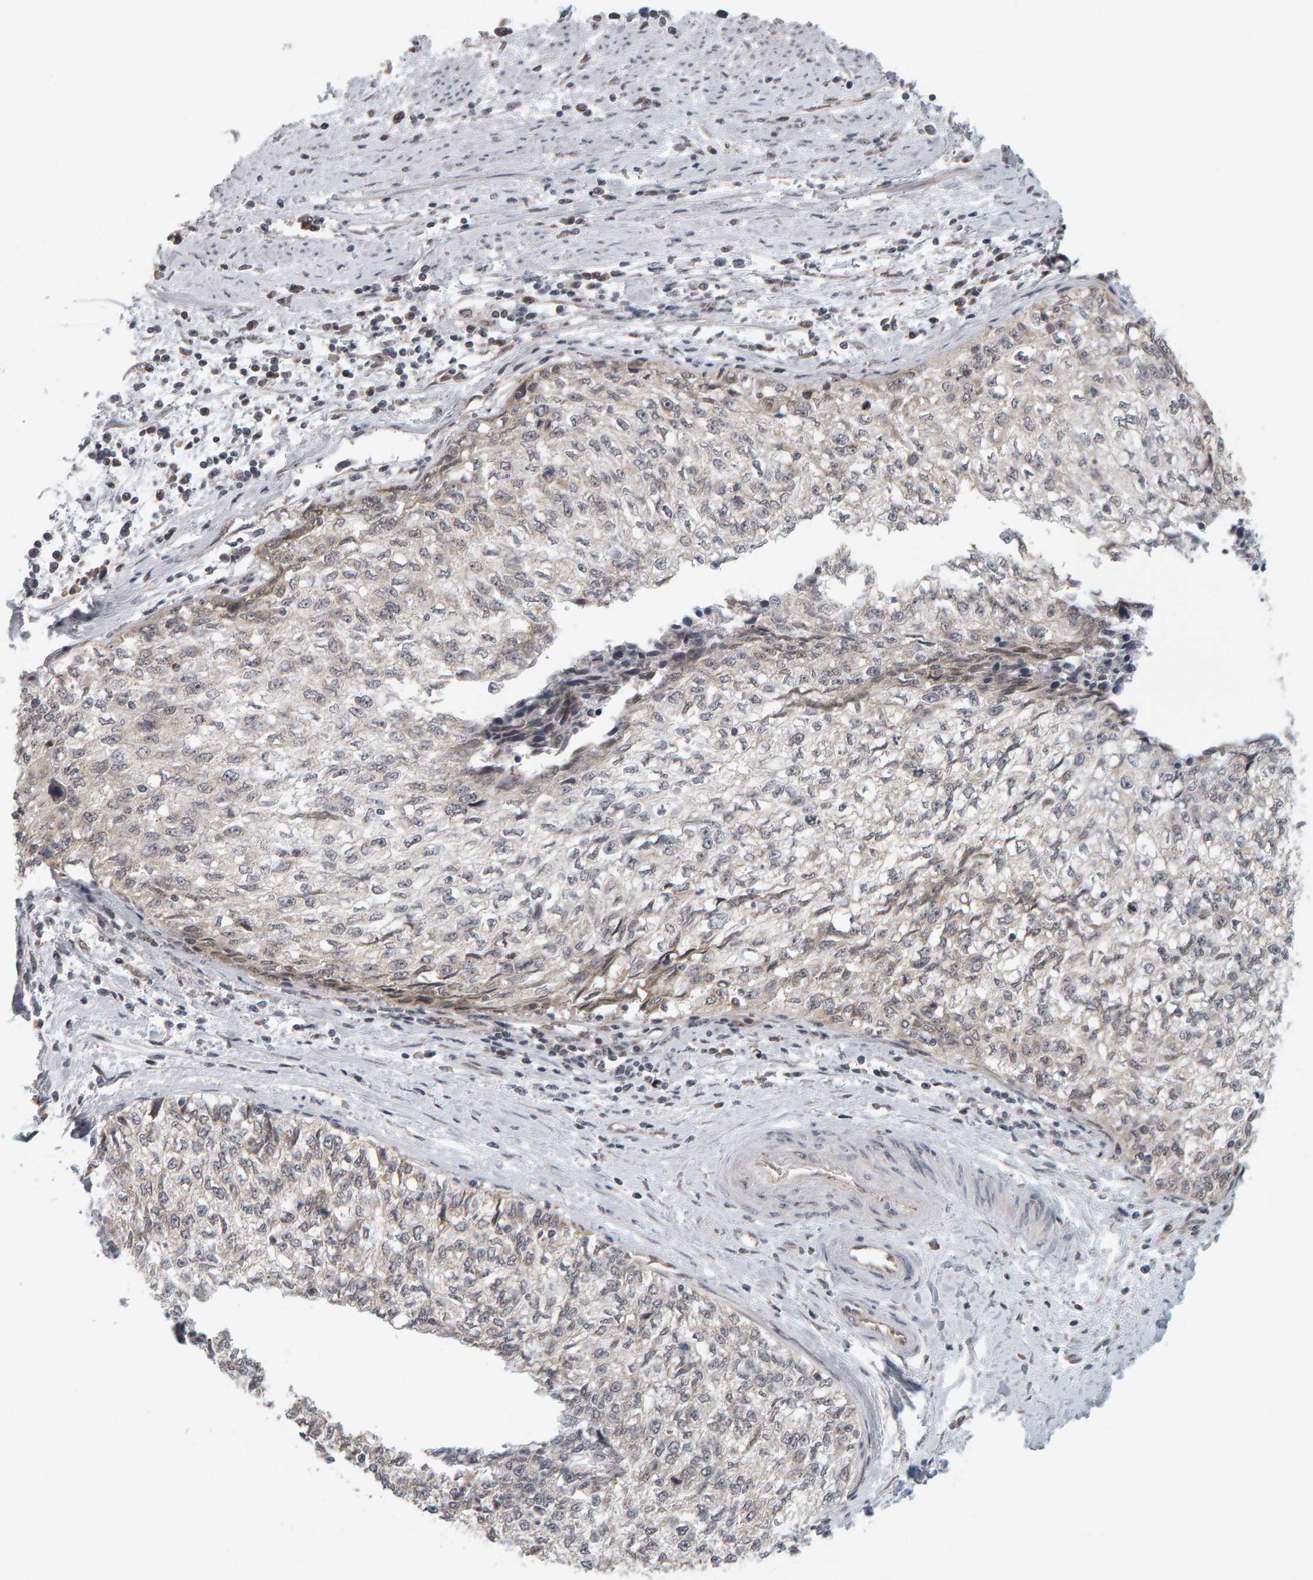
{"staining": {"intensity": "negative", "quantity": "none", "location": "none"}, "tissue": "cervical cancer", "cell_type": "Tumor cells", "image_type": "cancer", "snomed": [{"axis": "morphology", "description": "Squamous cell carcinoma, NOS"}, {"axis": "topography", "description": "Cervix"}], "caption": "Human cervical cancer (squamous cell carcinoma) stained for a protein using immunohistochemistry displays no expression in tumor cells.", "gene": "DAP3", "patient": {"sex": "female", "age": 57}}